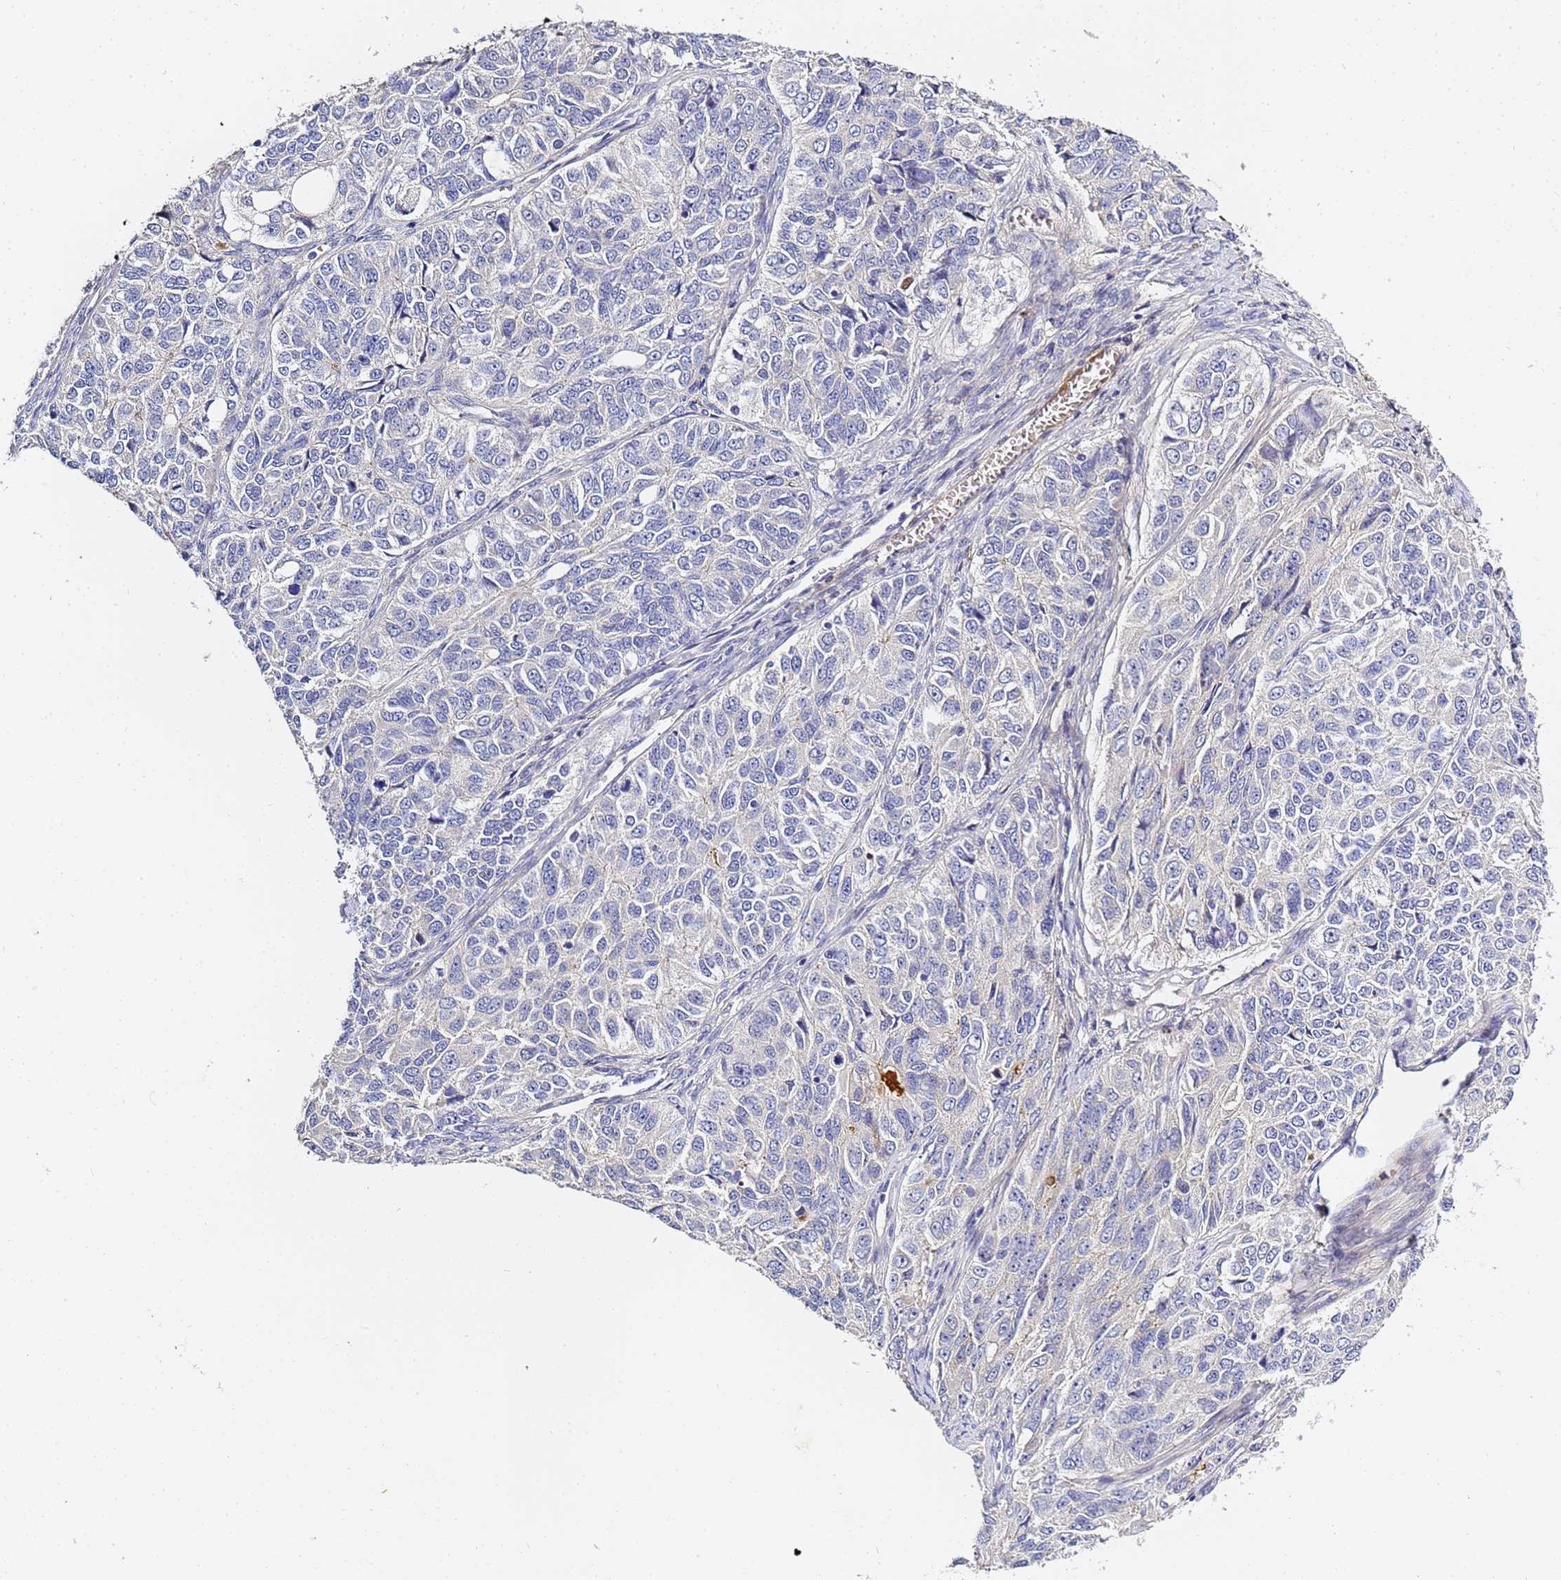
{"staining": {"intensity": "negative", "quantity": "none", "location": "none"}, "tissue": "ovarian cancer", "cell_type": "Tumor cells", "image_type": "cancer", "snomed": [{"axis": "morphology", "description": "Carcinoma, endometroid"}, {"axis": "topography", "description": "Ovary"}], "caption": "There is no significant positivity in tumor cells of ovarian cancer (endometroid carcinoma). The staining is performed using DAB brown chromogen with nuclei counter-stained in using hematoxylin.", "gene": "CFH", "patient": {"sex": "female", "age": 51}}